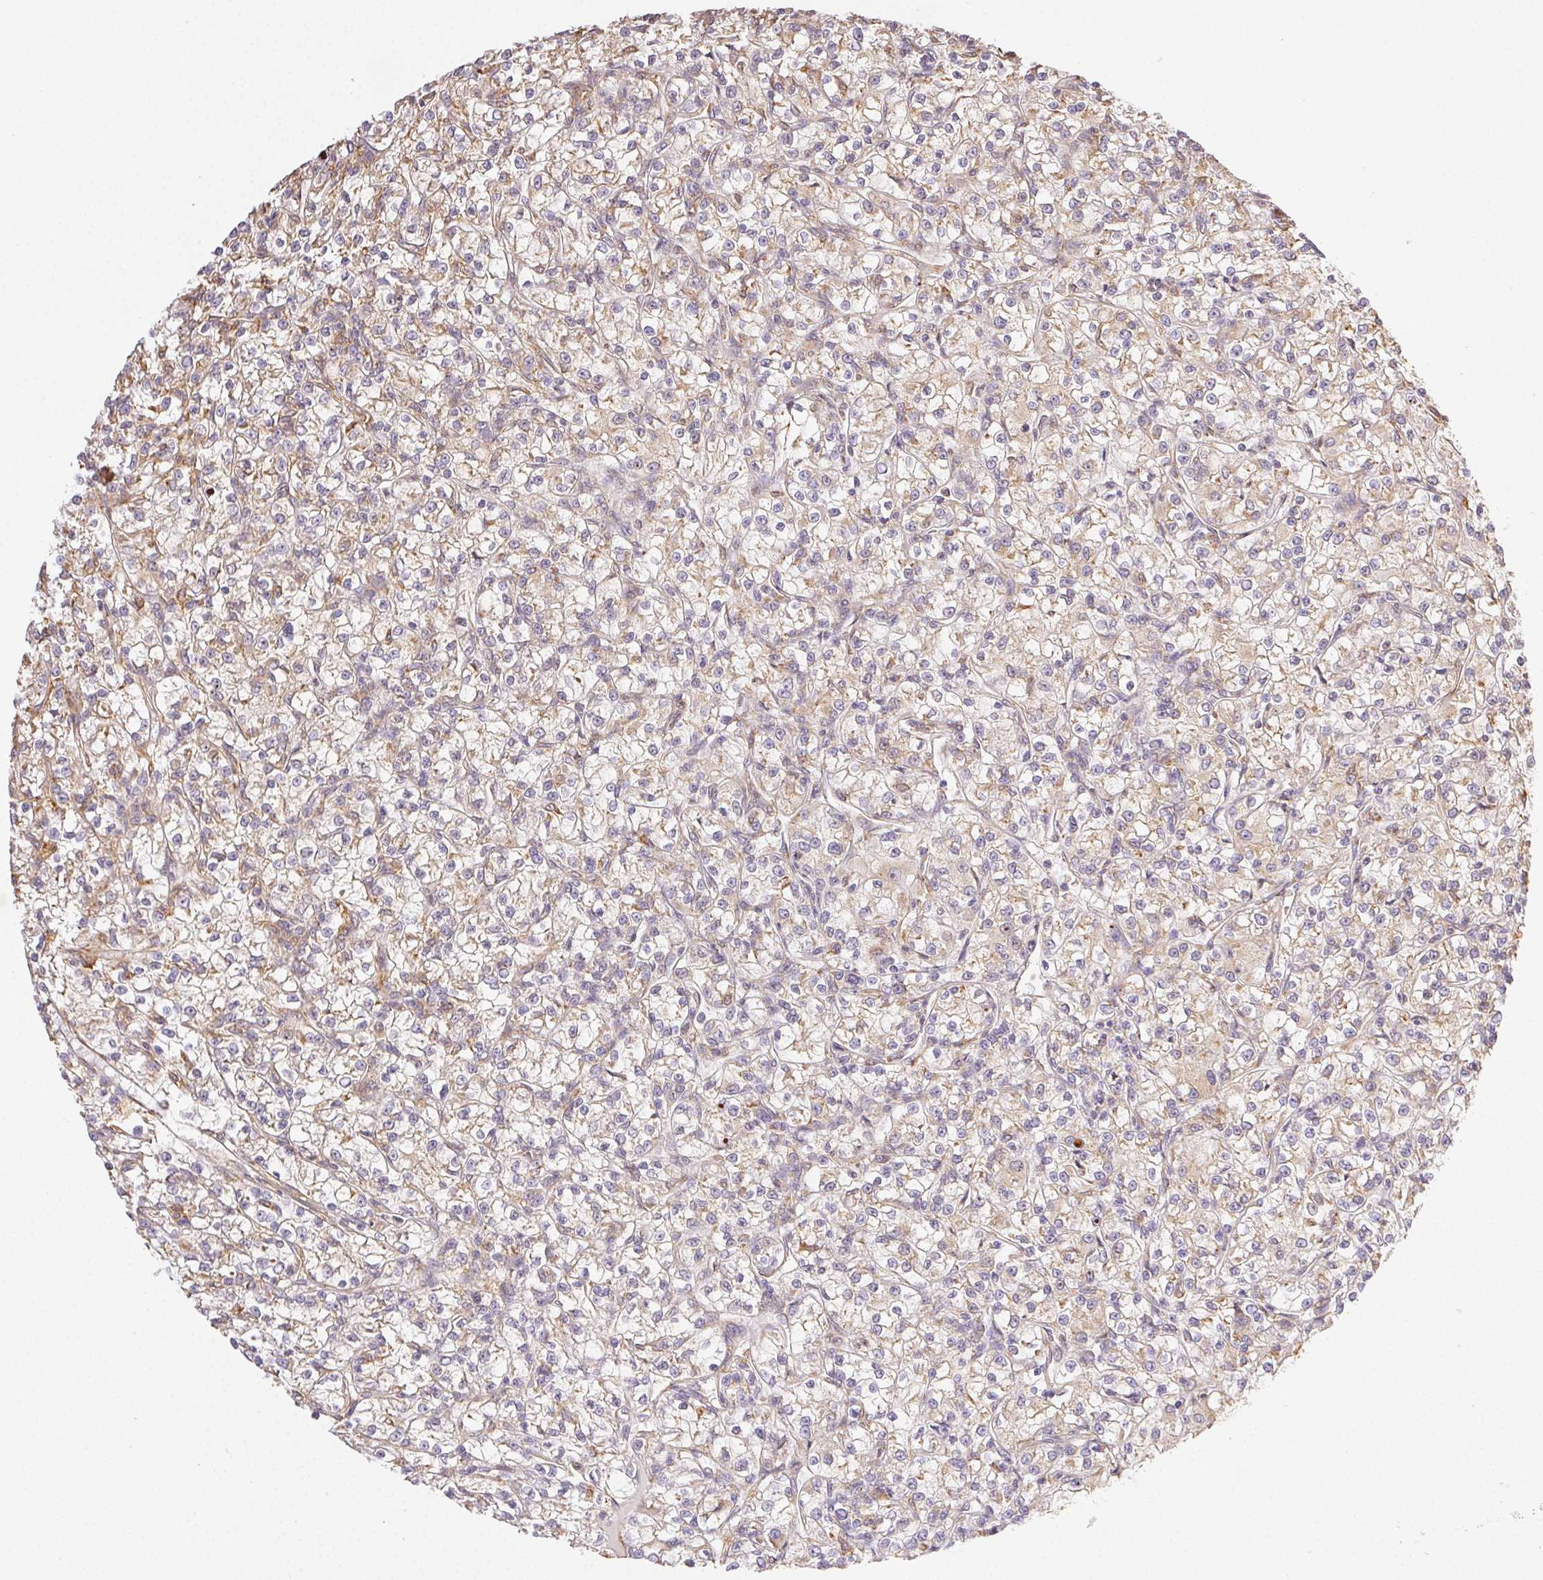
{"staining": {"intensity": "weak", "quantity": "25%-75%", "location": "cytoplasmic/membranous"}, "tissue": "renal cancer", "cell_type": "Tumor cells", "image_type": "cancer", "snomed": [{"axis": "morphology", "description": "Adenocarcinoma, NOS"}, {"axis": "topography", "description": "Kidney"}], "caption": "Immunohistochemical staining of human adenocarcinoma (renal) exhibits weak cytoplasmic/membranous protein positivity in approximately 25%-75% of tumor cells. (DAB IHC, brown staining for protein, blue staining for nuclei).", "gene": "ENTREP1", "patient": {"sex": "female", "age": 59}}